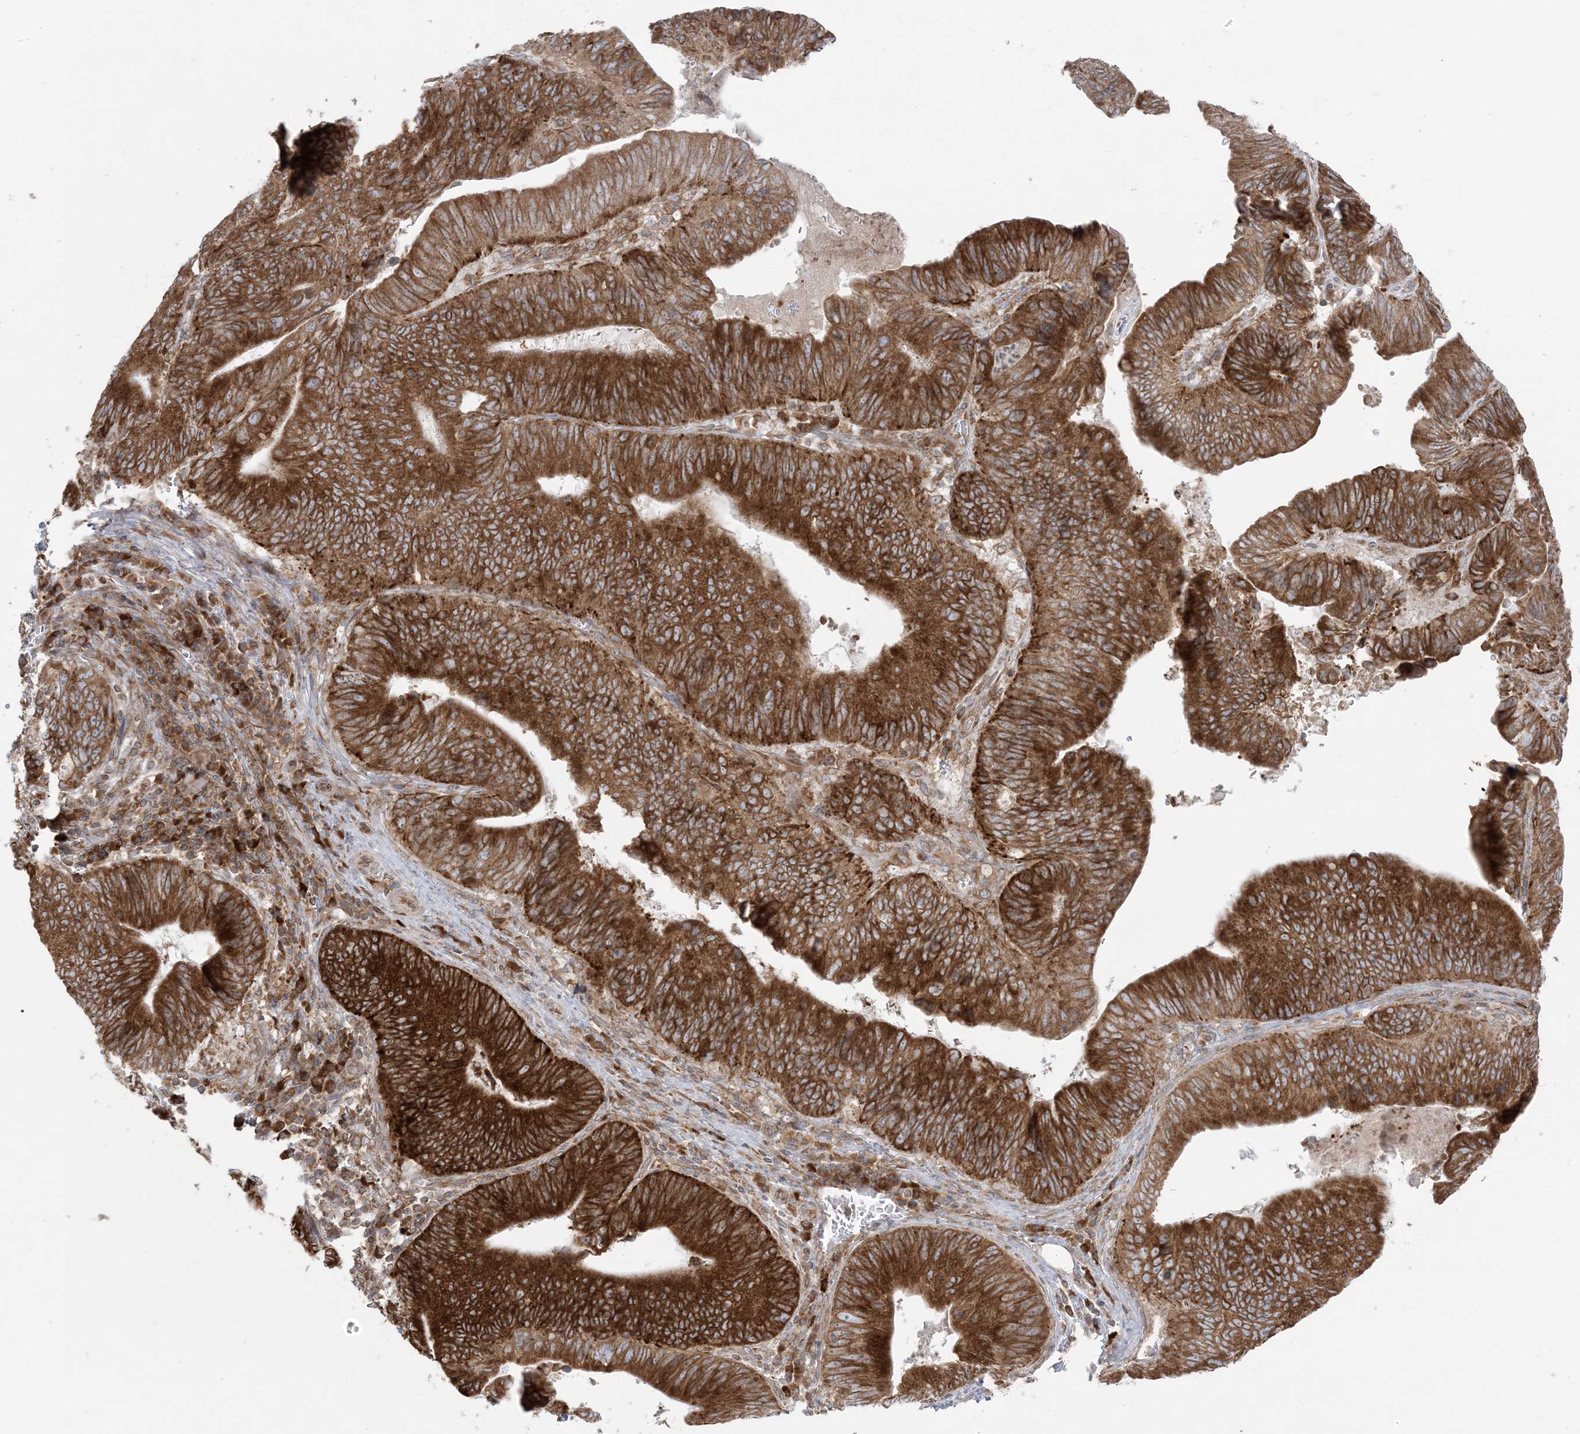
{"staining": {"intensity": "strong", "quantity": ">75%", "location": "cytoplasmic/membranous"}, "tissue": "pancreatic cancer", "cell_type": "Tumor cells", "image_type": "cancer", "snomed": [{"axis": "morphology", "description": "Adenocarcinoma, NOS"}, {"axis": "topography", "description": "Pancreas"}], "caption": "Immunohistochemical staining of human pancreatic cancer (adenocarcinoma) exhibits strong cytoplasmic/membranous protein staining in approximately >75% of tumor cells.", "gene": "UBXN4", "patient": {"sex": "male", "age": 63}}